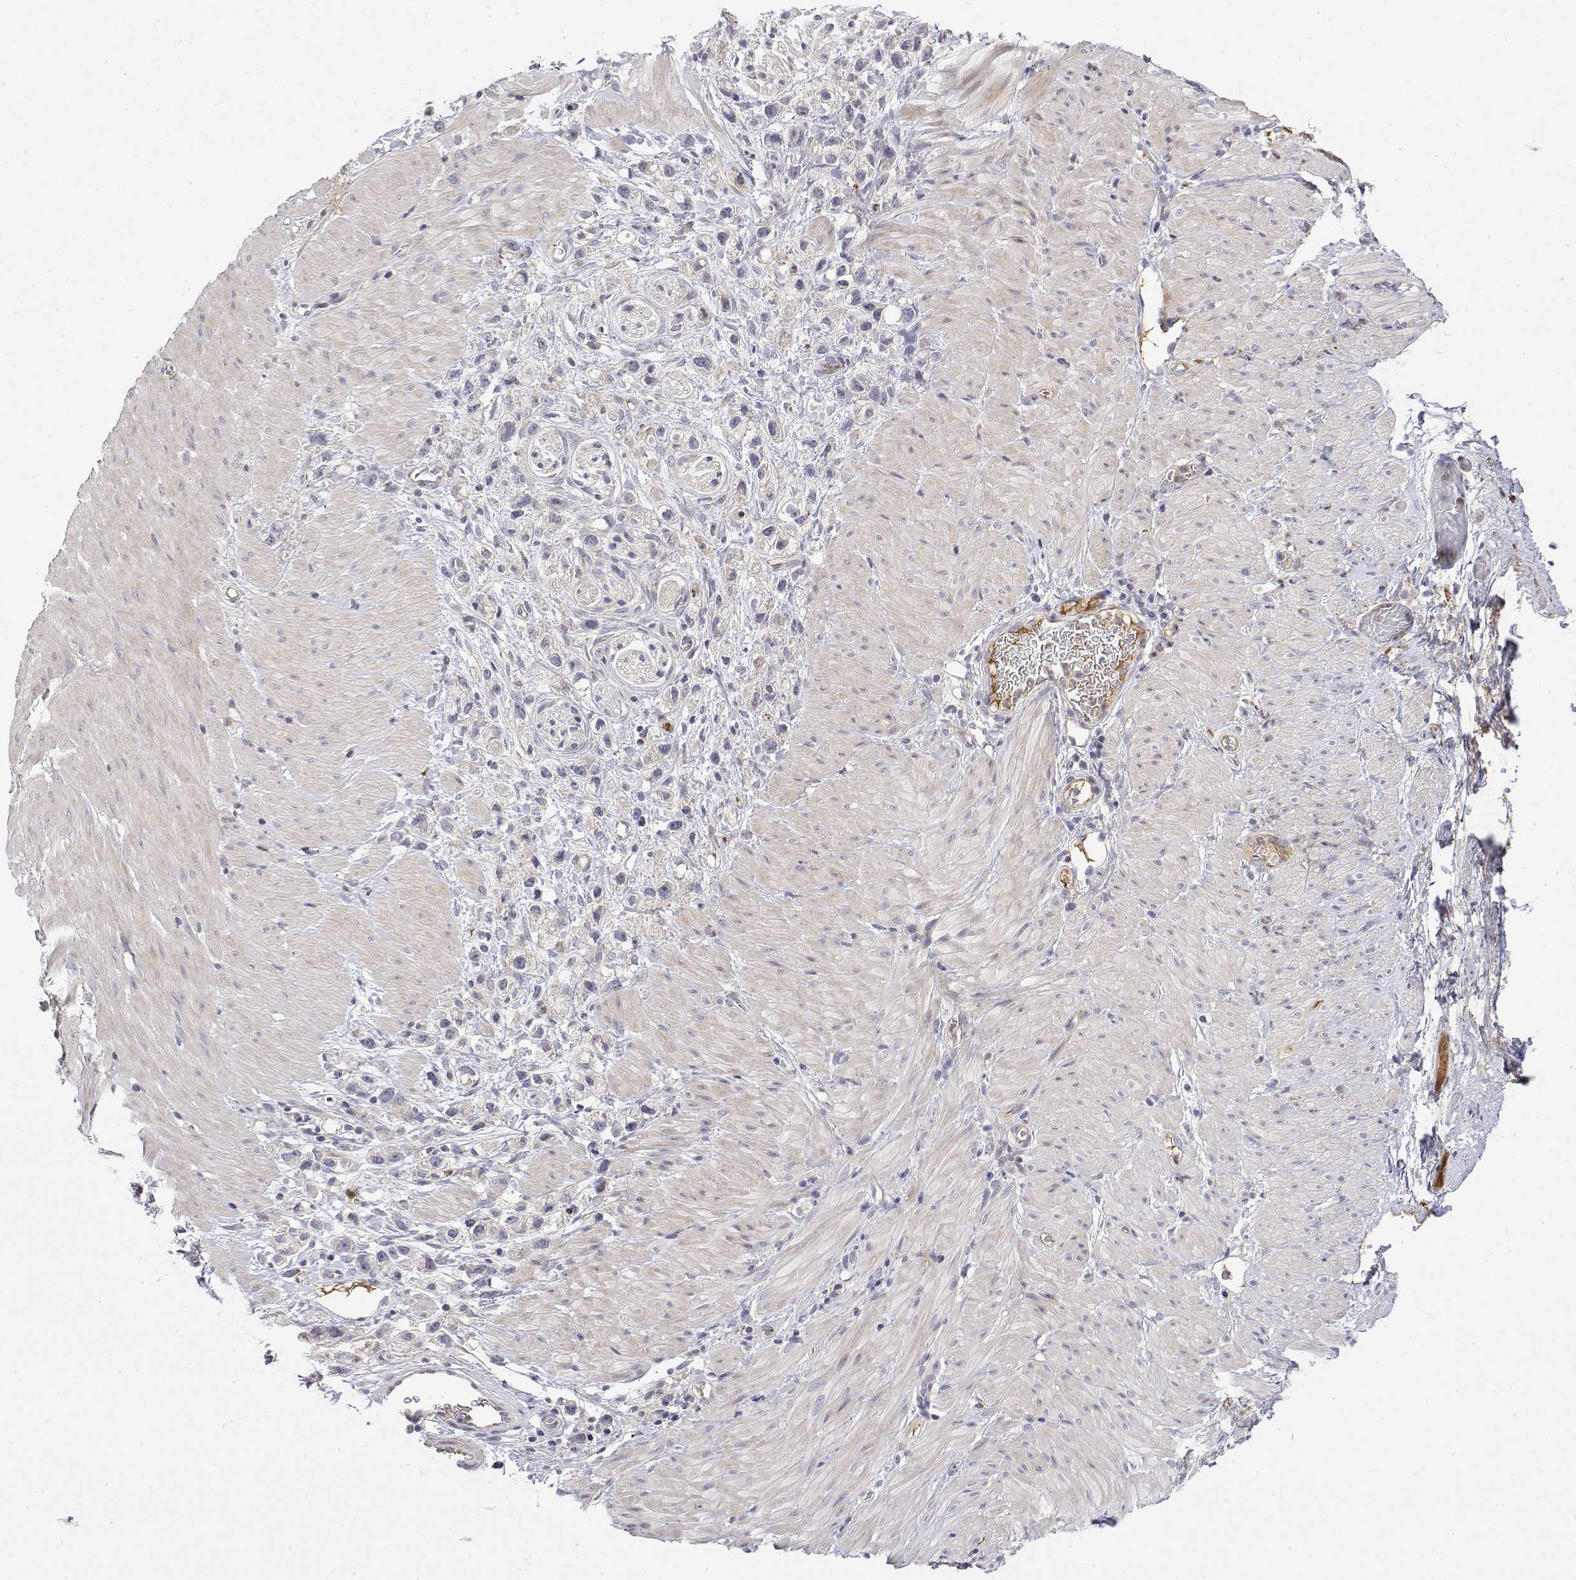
{"staining": {"intensity": "negative", "quantity": "none", "location": "none"}, "tissue": "stomach cancer", "cell_type": "Tumor cells", "image_type": "cancer", "snomed": [{"axis": "morphology", "description": "Adenocarcinoma, NOS"}, {"axis": "topography", "description": "Stomach"}], "caption": "An immunohistochemistry image of stomach cancer is shown. There is no staining in tumor cells of stomach cancer.", "gene": "IGFBP4", "patient": {"sex": "female", "age": 59}}